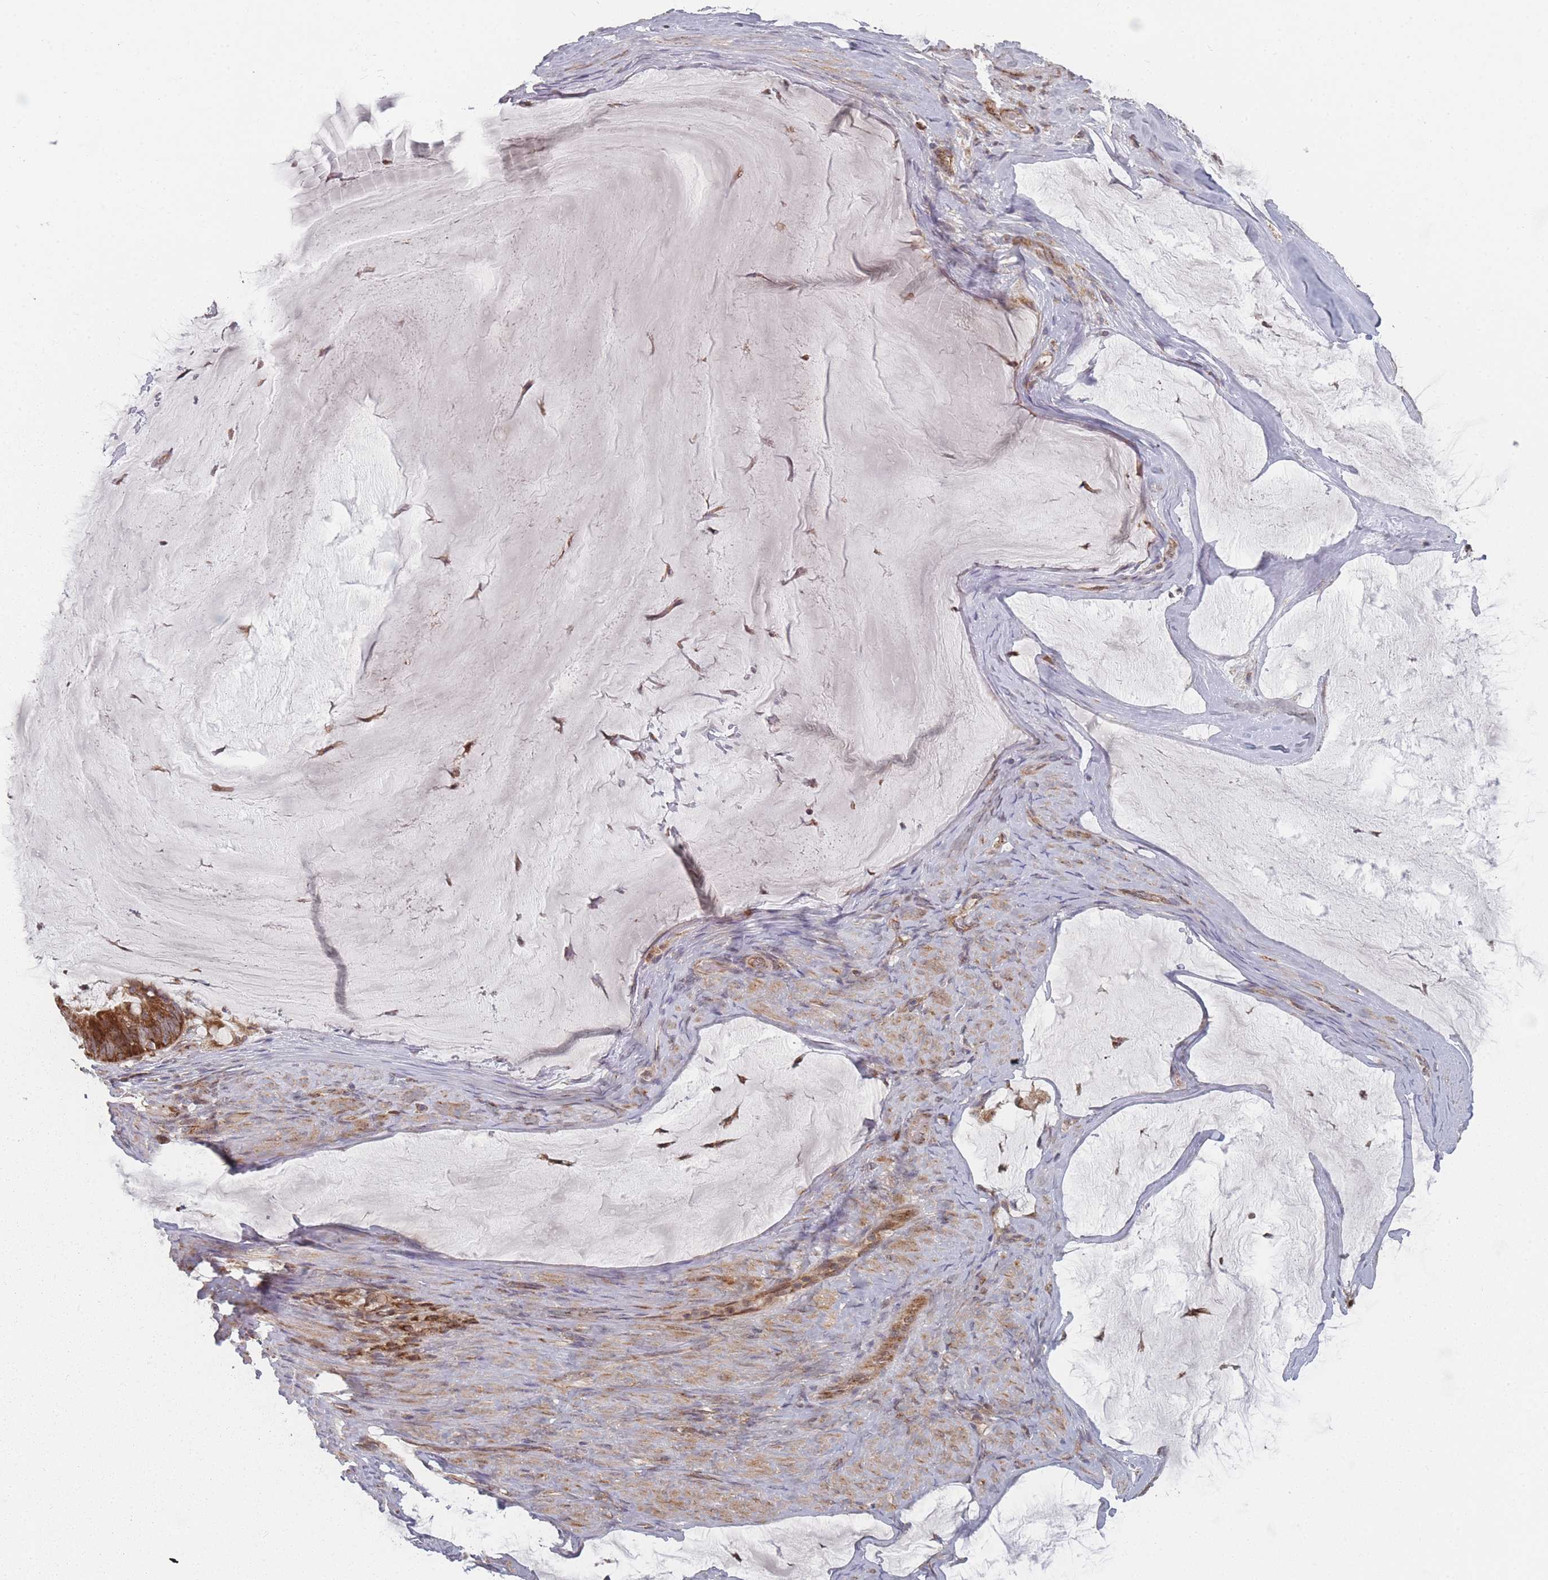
{"staining": {"intensity": "strong", "quantity": ">75%", "location": "cytoplasmic/membranous"}, "tissue": "ovarian cancer", "cell_type": "Tumor cells", "image_type": "cancer", "snomed": [{"axis": "morphology", "description": "Cystadenocarcinoma, mucinous, NOS"}, {"axis": "topography", "description": "Ovary"}], "caption": "Human mucinous cystadenocarcinoma (ovarian) stained for a protein (brown) demonstrates strong cytoplasmic/membranous positive staining in approximately >75% of tumor cells.", "gene": "PSMB3", "patient": {"sex": "female", "age": 61}}